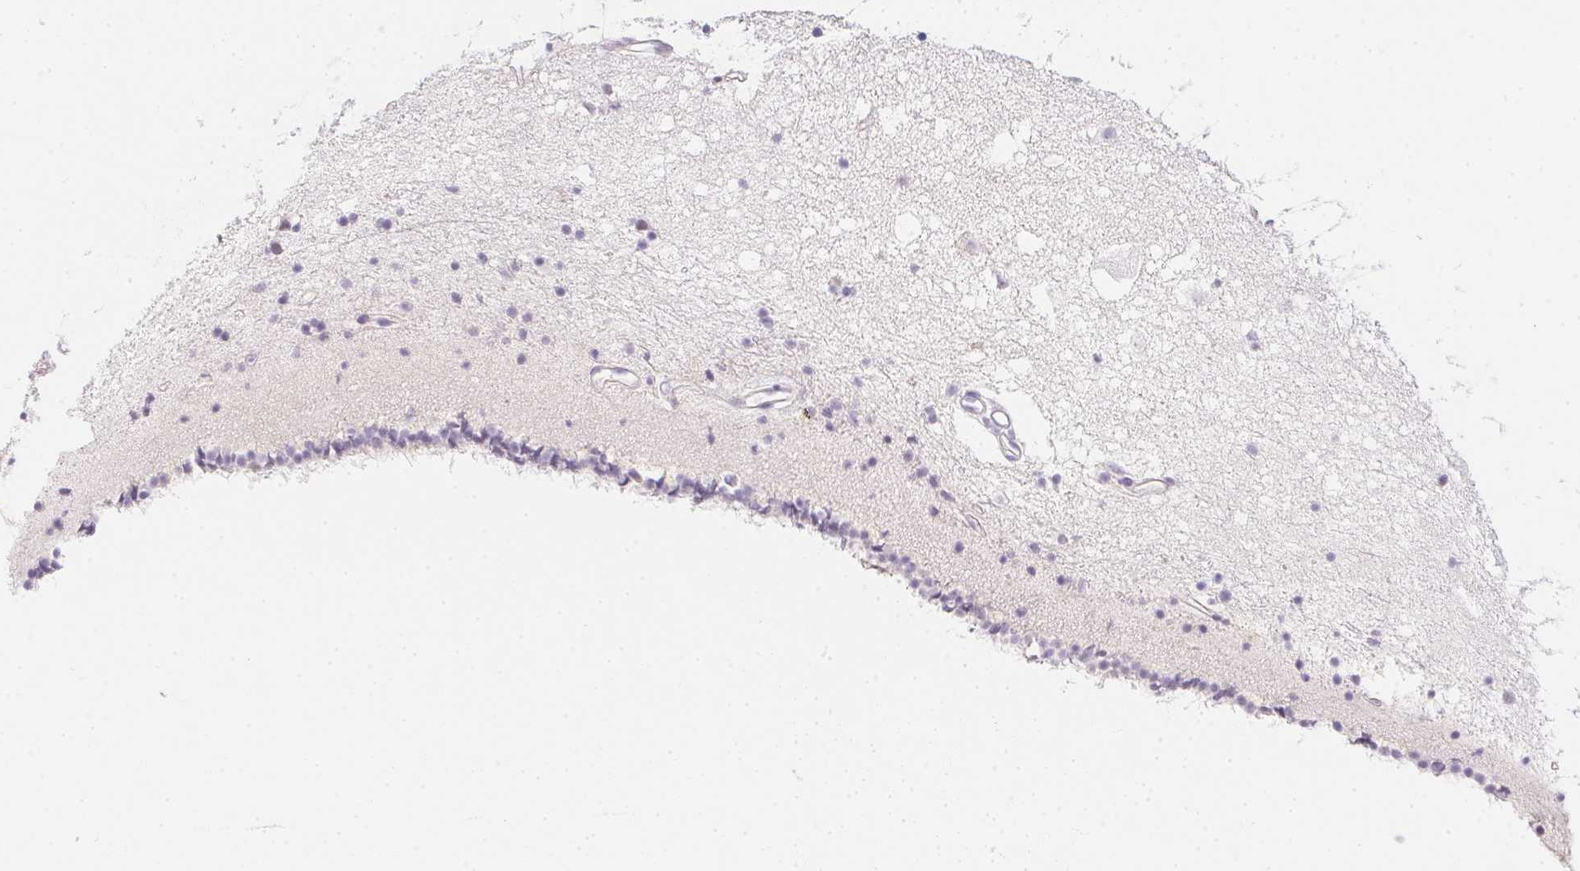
{"staining": {"intensity": "negative", "quantity": "none", "location": "none"}, "tissue": "caudate", "cell_type": "Glial cells", "image_type": "normal", "snomed": [{"axis": "morphology", "description": "Normal tissue, NOS"}, {"axis": "topography", "description": "Lateral ventricle wall"}], "caption": "Immunohistochemistry (IHC) micrograph of benign human caudate stained for a protein (brown), which shows no expression in glial cells.", "gene": "PRL", "patient": {"sex": "female", "age": 71}}